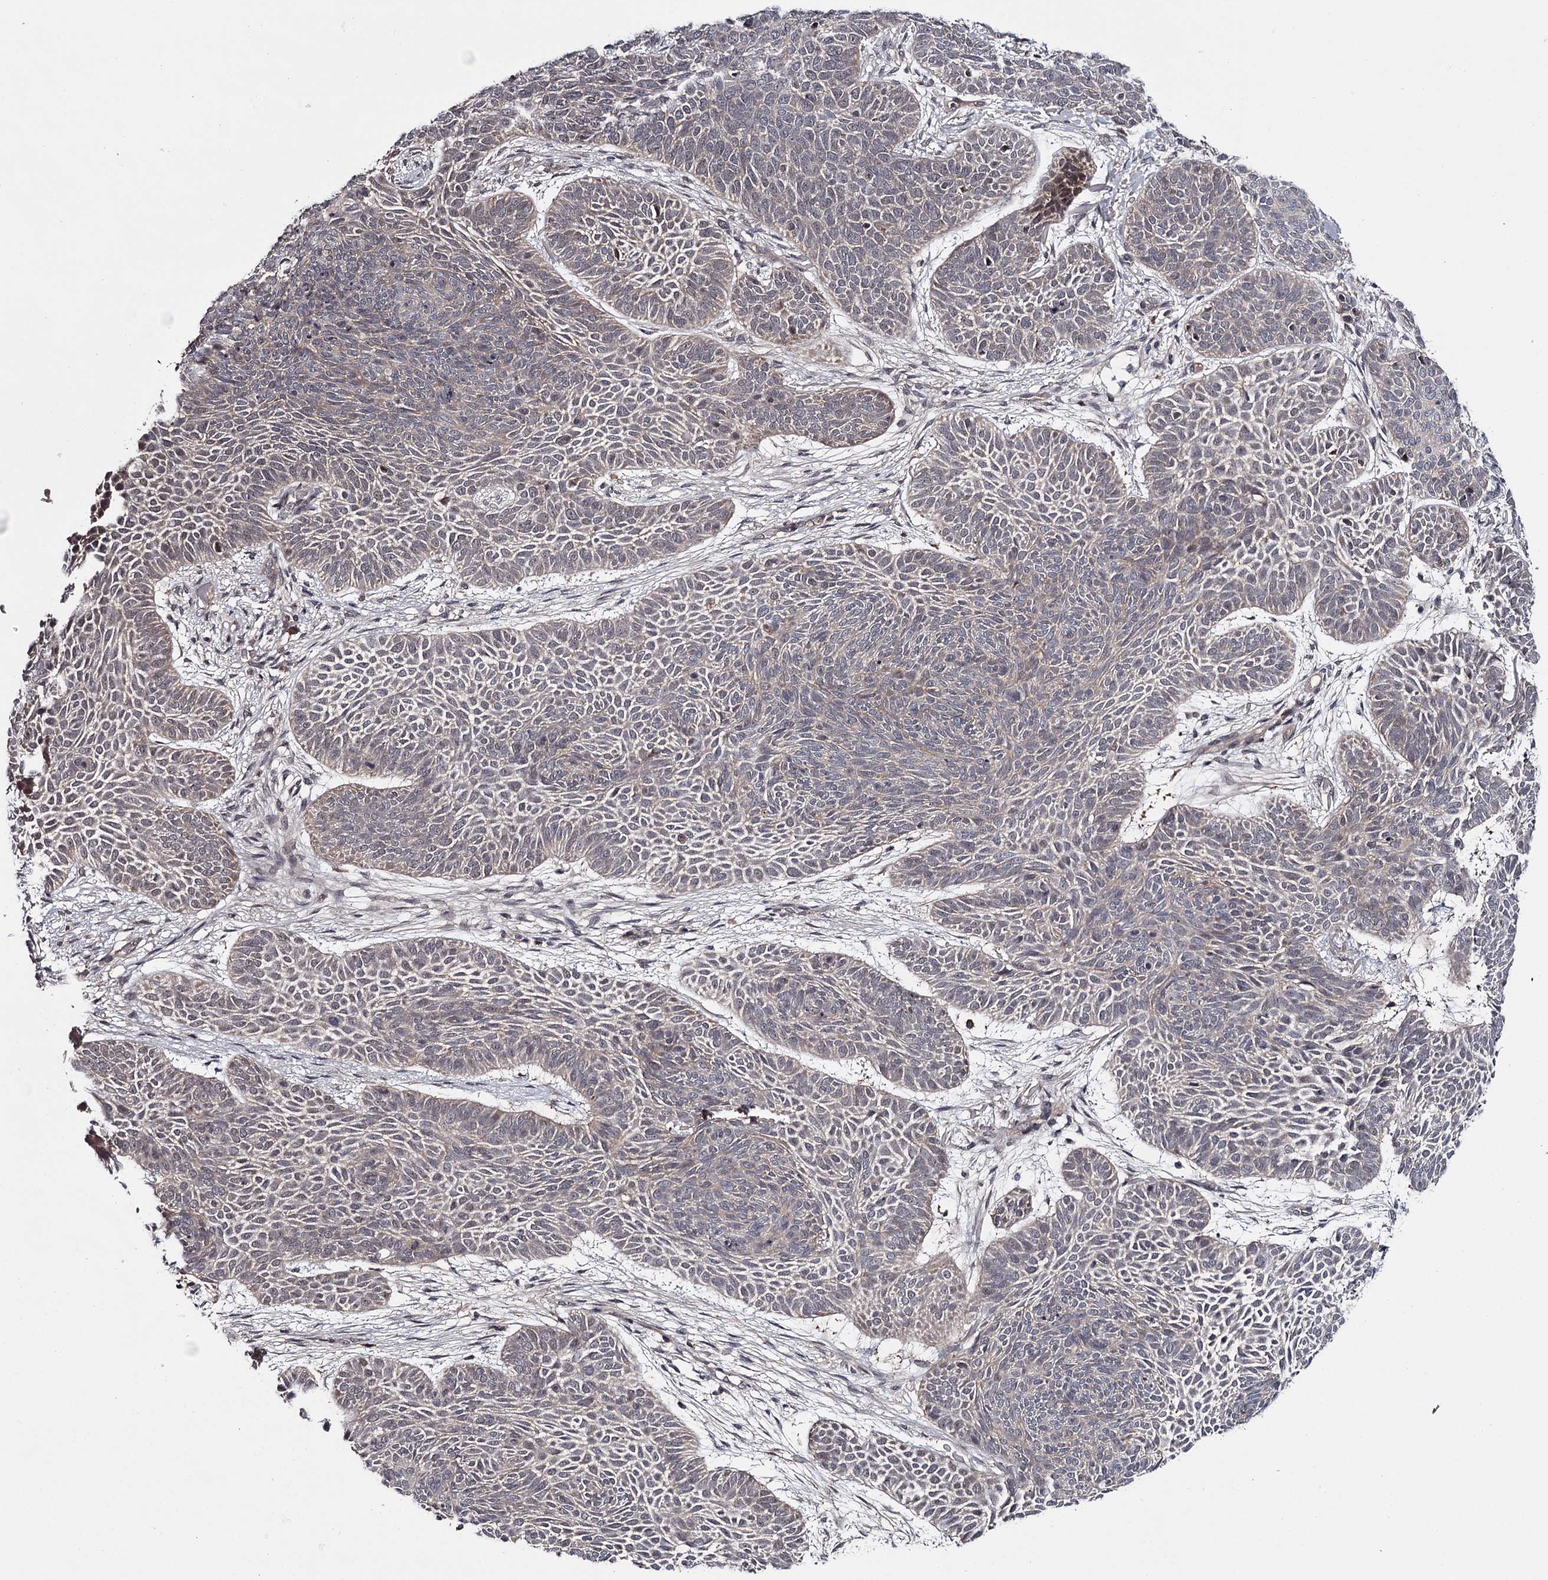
{"staining": {"intensity": "negative", "quantity": "none", "location": "none"}, "tissue": "skin cancer", "cell_type": "Tumor cells", "image_type": "cancer", "snomed": [{"axis": "morphology", "description": "Basal cell carcinoma"}, {"axis": "topography", "description": "Skin"}], "caption": "Image shows no significant protein positivity in tumor cells of basal cell carcinoma (skin).", "gene": "GTSF1", "patient": {"sex": "male", "age": 85}}